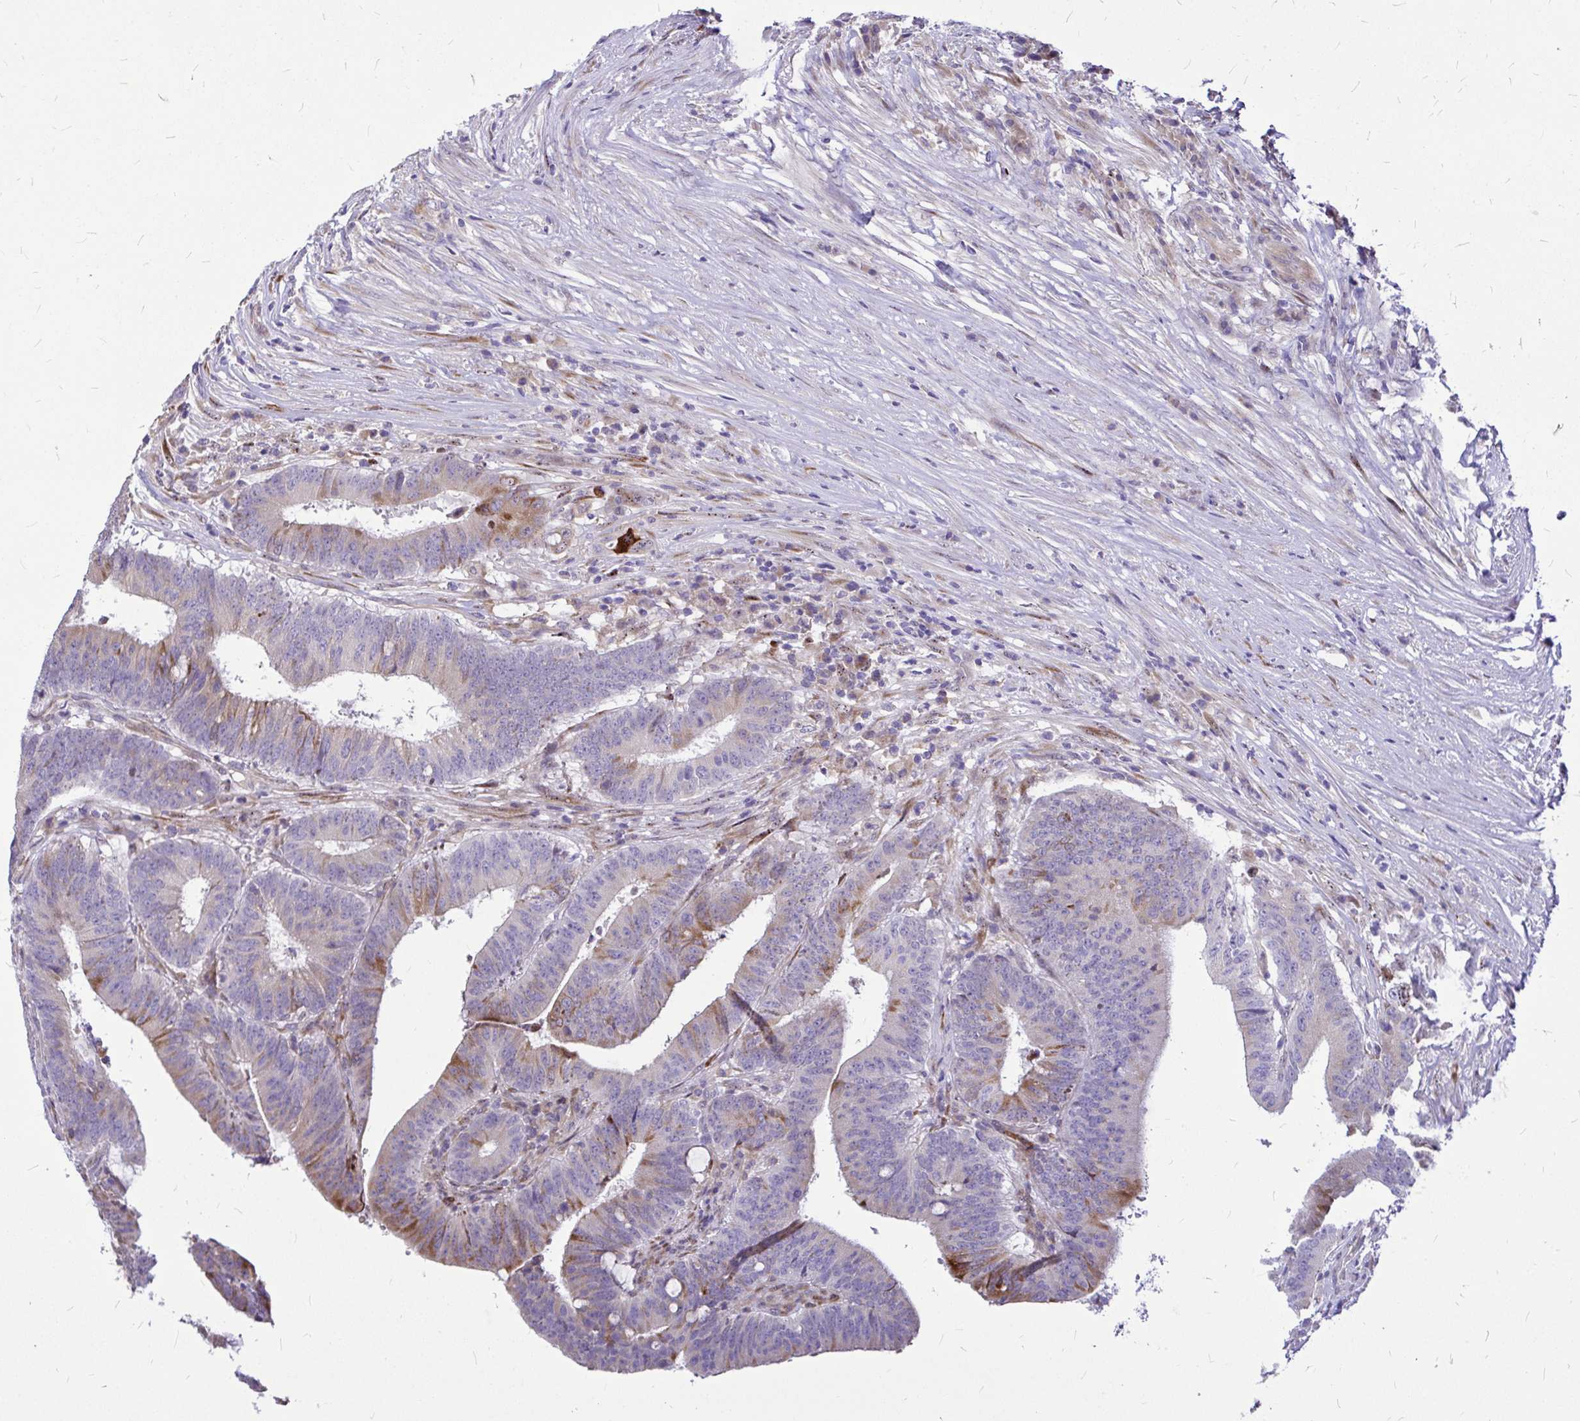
{"staining": {"intensity": "weak", "quantity": "<25%", "location": "cytoplasmic/membranous"}, "tissue": "colorectal cancer", "cell_type": "Tumor cells", "image_type": "cancer", "snomed": [{"axis": "morphology", "description": "Adenocarcinoma, NOS"}, {"axis": "topography", "description": "Colon"}], "caption": "IHC micrograph of colorectal cancer stained for a protein (brown), which reveals no expression in tumor cells. The staining is performed using DAB (3,3'-diaminobenzidine) brown chromogen with nuclei counter-stained in using hematoxylin.", "gene": "GABBR2", "patient": {"sex": "female", "age": 43}}